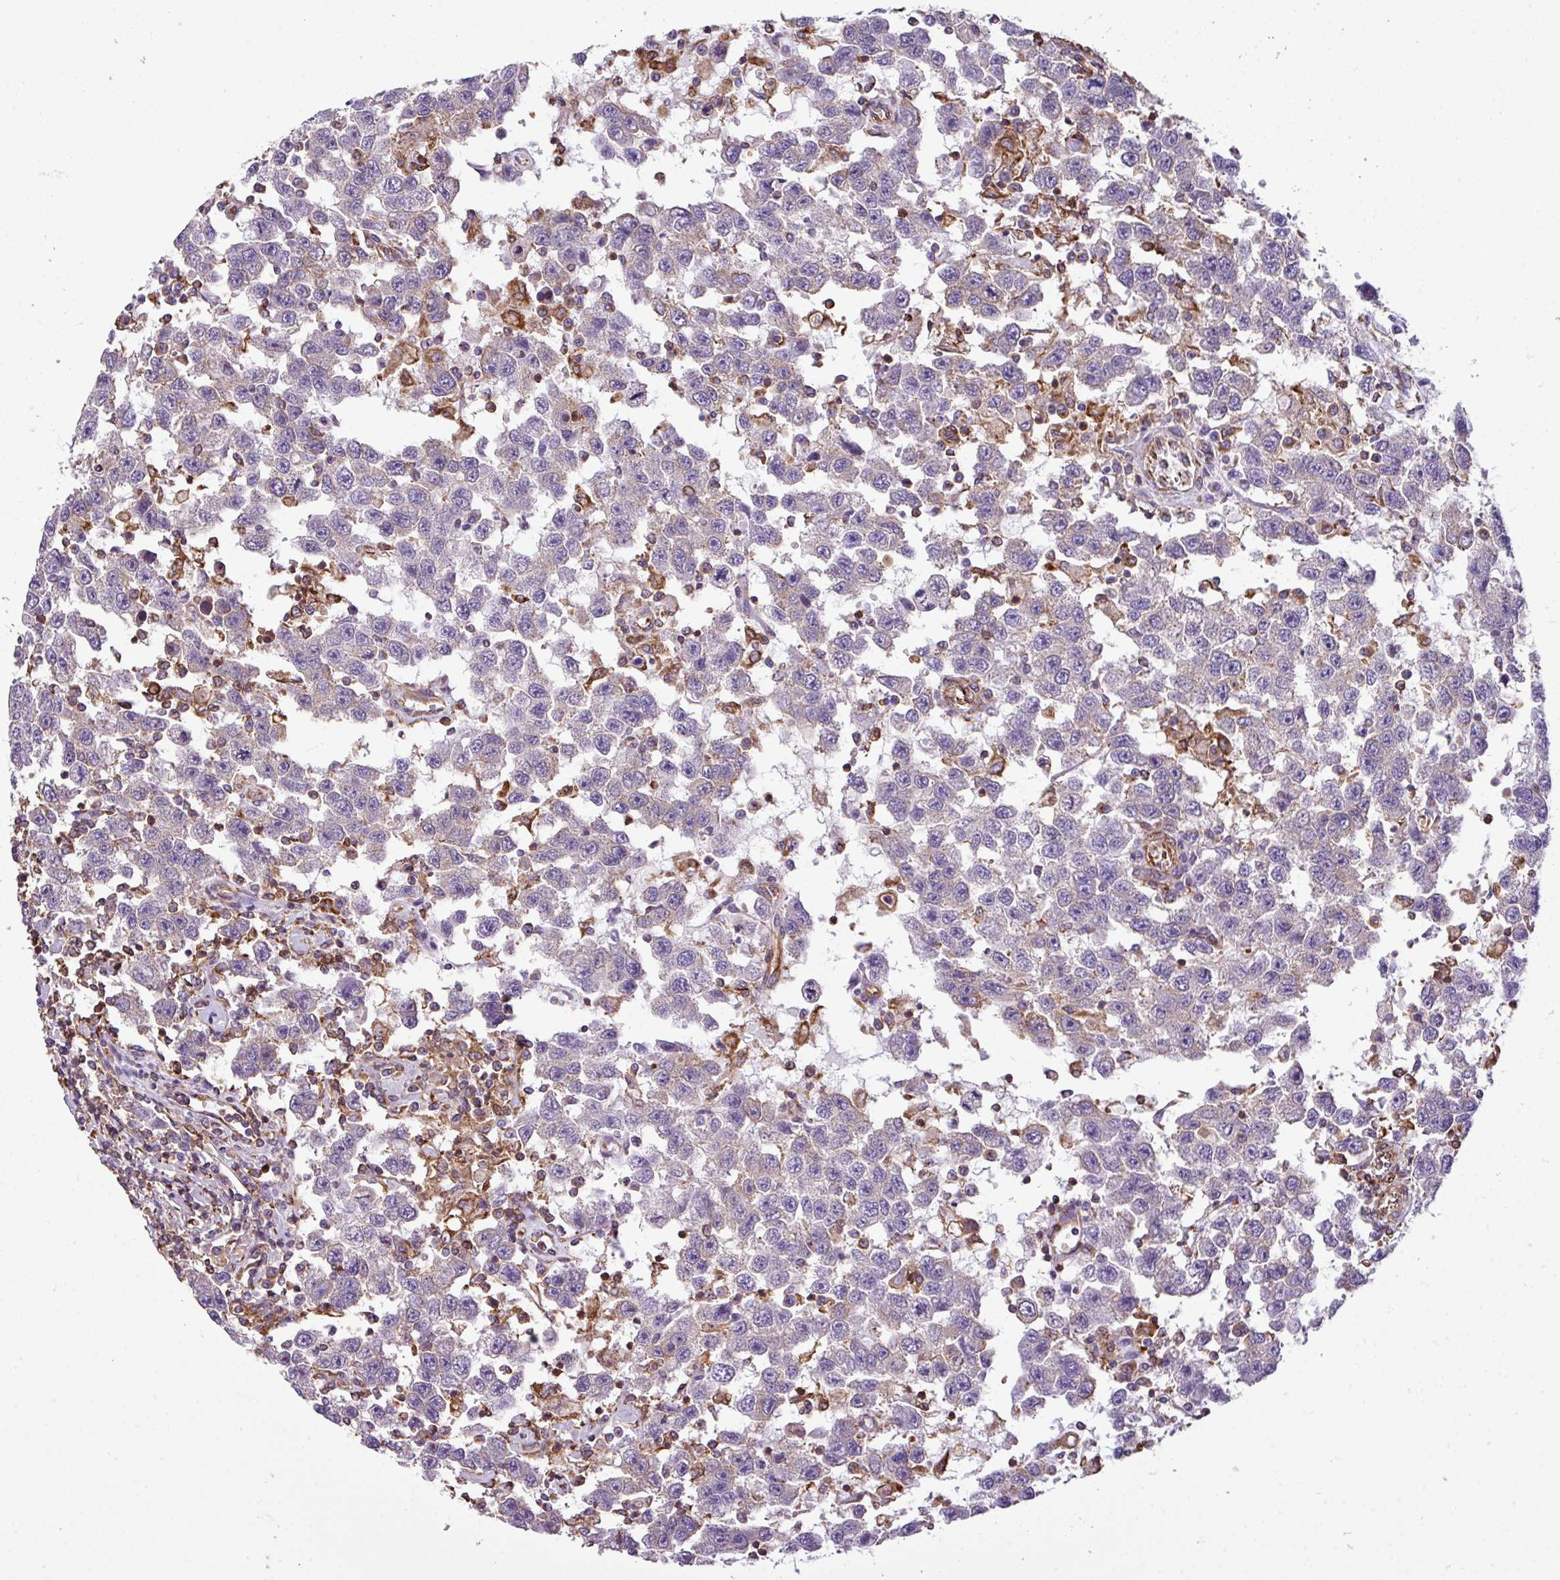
{"staining": {"intensity": "negative", "quantity": "none", "location": "none"}, "tissue": "testis cancer", "cell_type": "Tumor cells", "image_type": "cancer", "snomed": [{"axis": "morphology", "description": "Seminoma, NOS"}, {"axis": "topography", "description": "Testis"}], "caption": "Immunohistochemistry (IHC) of human testis cancer displays no staining in tumor cells.", "gene": "XNDC1N", "patient": {"sex": "male", "age": 41}}